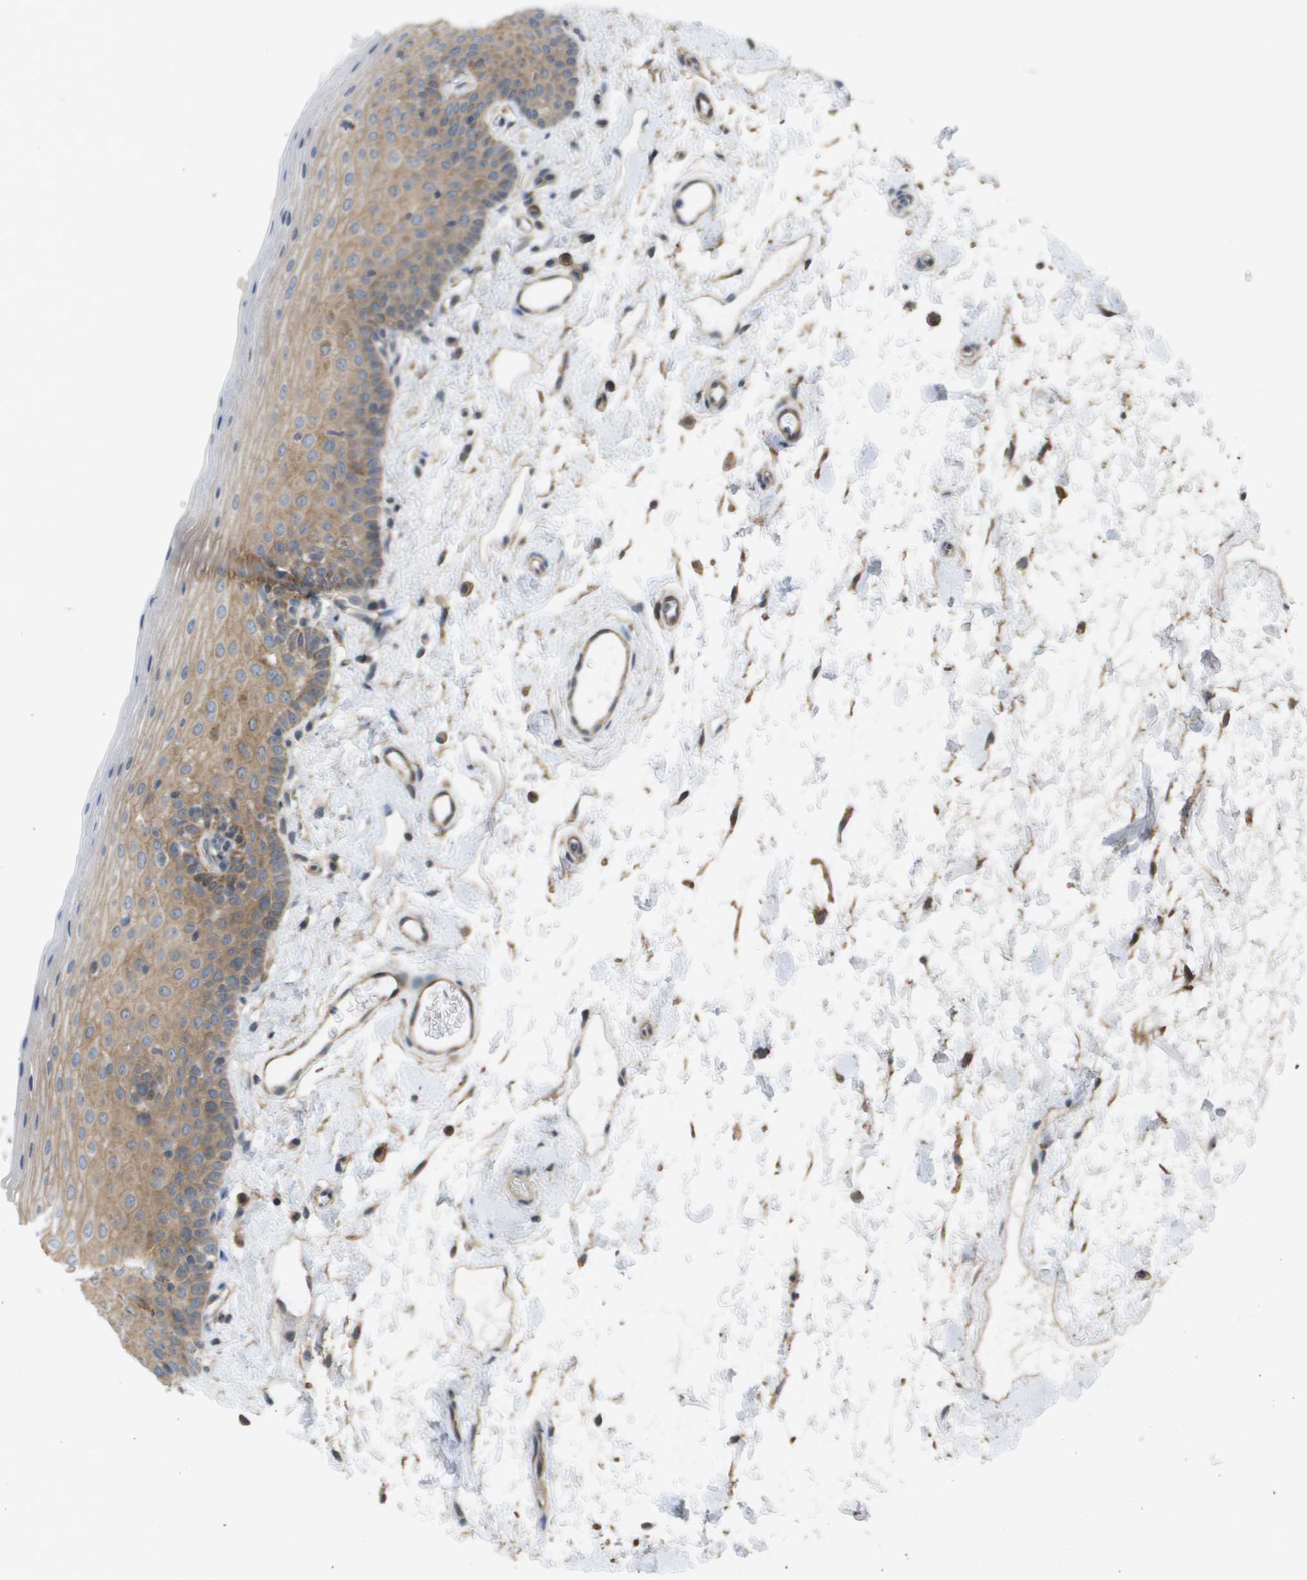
{"staining": {"intensity": "moderate", "quantity": "25%-75%", "location": "cytoplasmic/membranous"}, "tissue": "oral mucosa", "cell_type": "Squamous epithelial cells", "image_type": "normal", "snomed": [{"axis": "morphology", "description": "Normal tissue, NOS"}, {"axis": "topography", "description": "Oral tissue"}], "caption": "Immunohistochemical staining of benign human oral mucosa displays medium levels of moderate cytoplasmic/membranous positivity in approximately 25%-75% of squamous epithelial cells. The protein of interest is stained brown, and the nuclei are stained in blue (DAB IHC with brightfield microscopy, high magnification).", "gene": "MTARC2", "patient": {"sex": "male", "age": 66}}